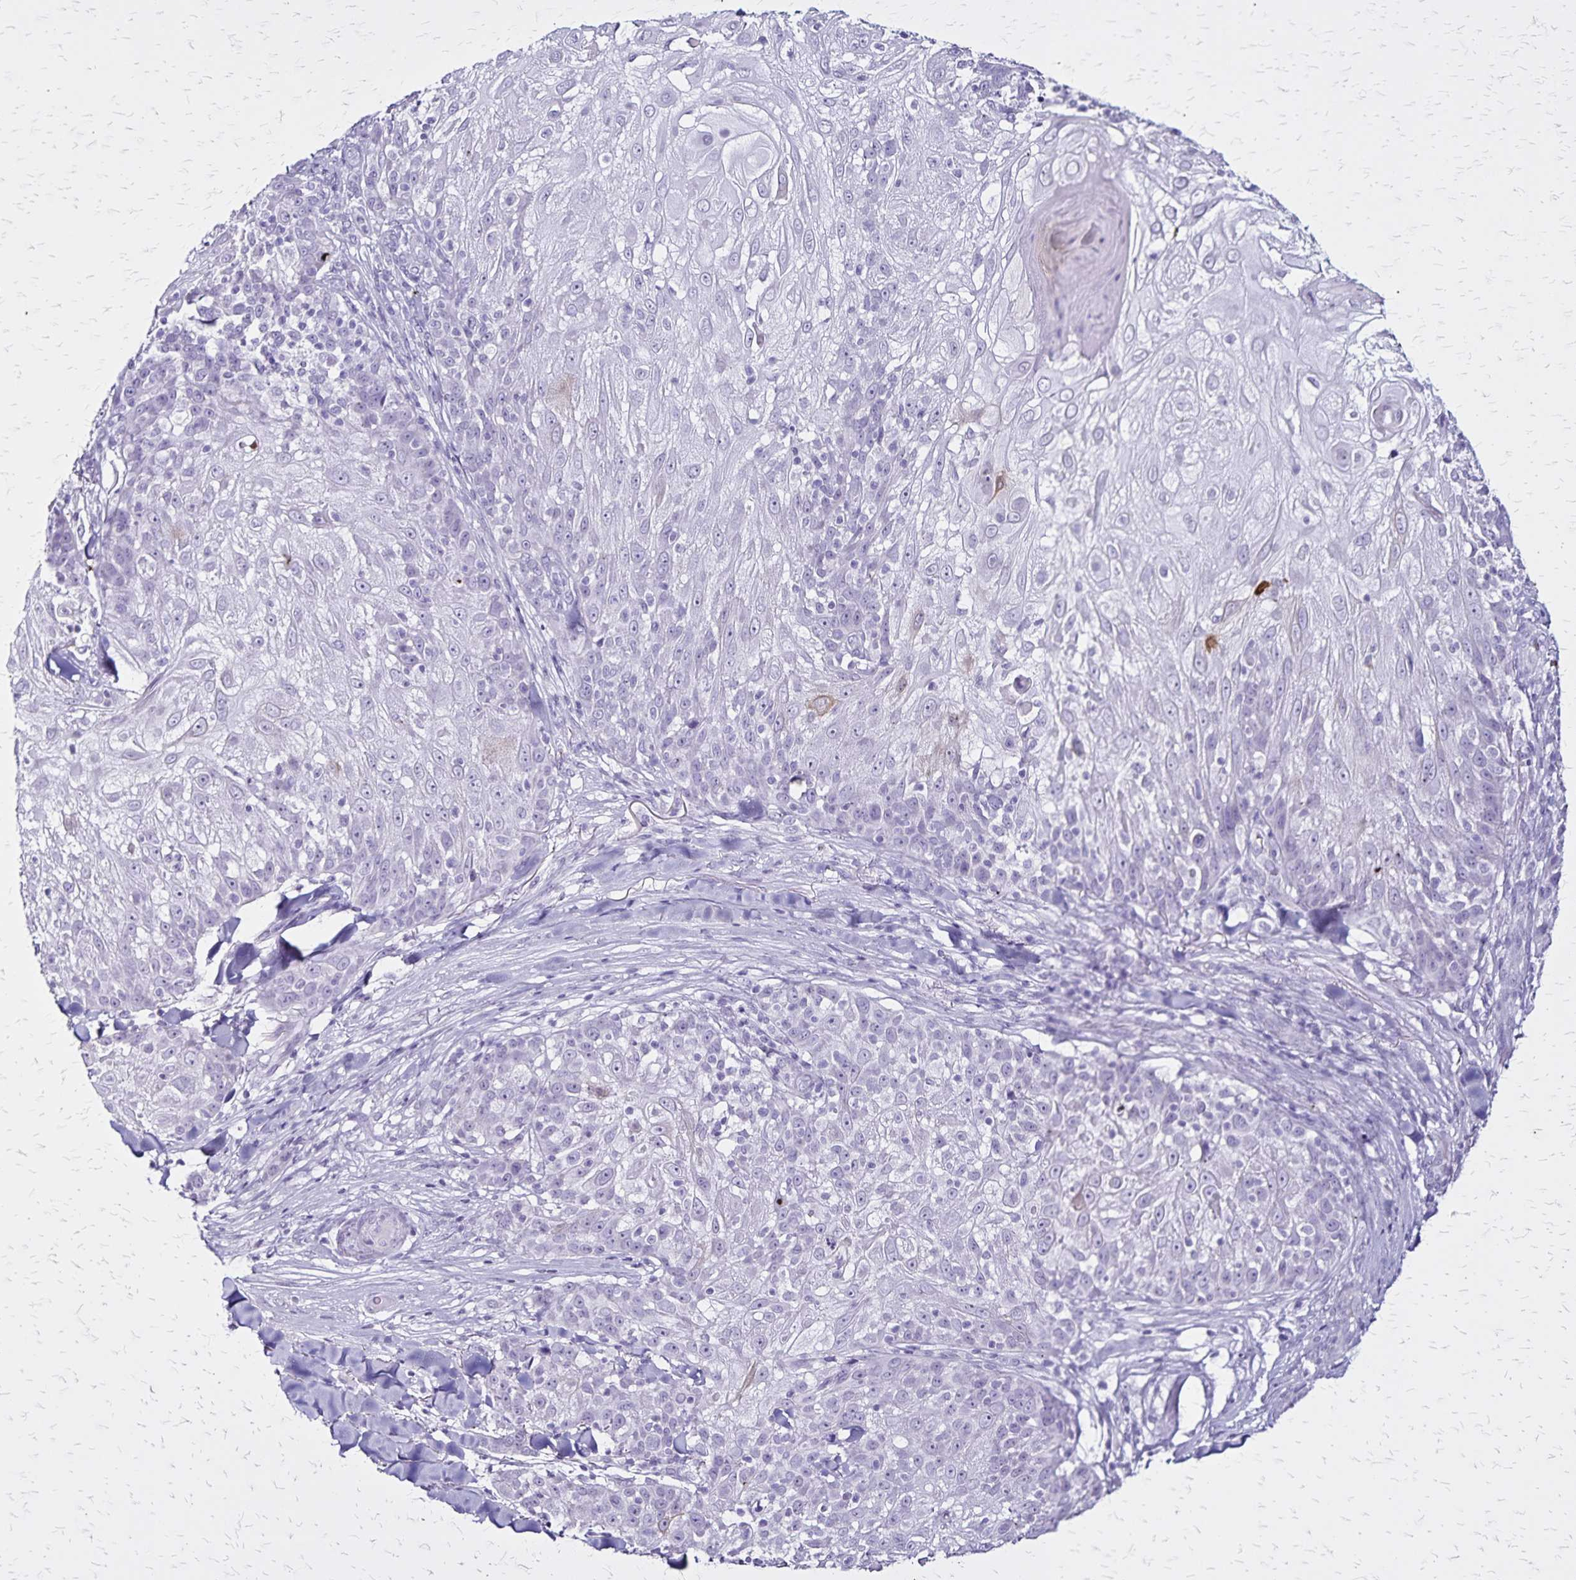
{"staining": {"intensity": "negative", "quantity": "none", "location": "none"}, "tissue": "skin cancer", "cell_type": "Tumor cells", "image_type": "cancer", "snomed": [{"axis": "morphology", "description": "Normal tissue, NOS"}, {"axis": "morphology", "description": "Squamous cell carcinoma, NOS"}, {"axis": "topography", "description": "Skin"}], "caption": "Protein analysis of skin cancer (squamous cell carcinoma) reveals no significant expression in tumor cells.", "gene": "KRT2", "patient": {"sex": "female", "age": 83}}